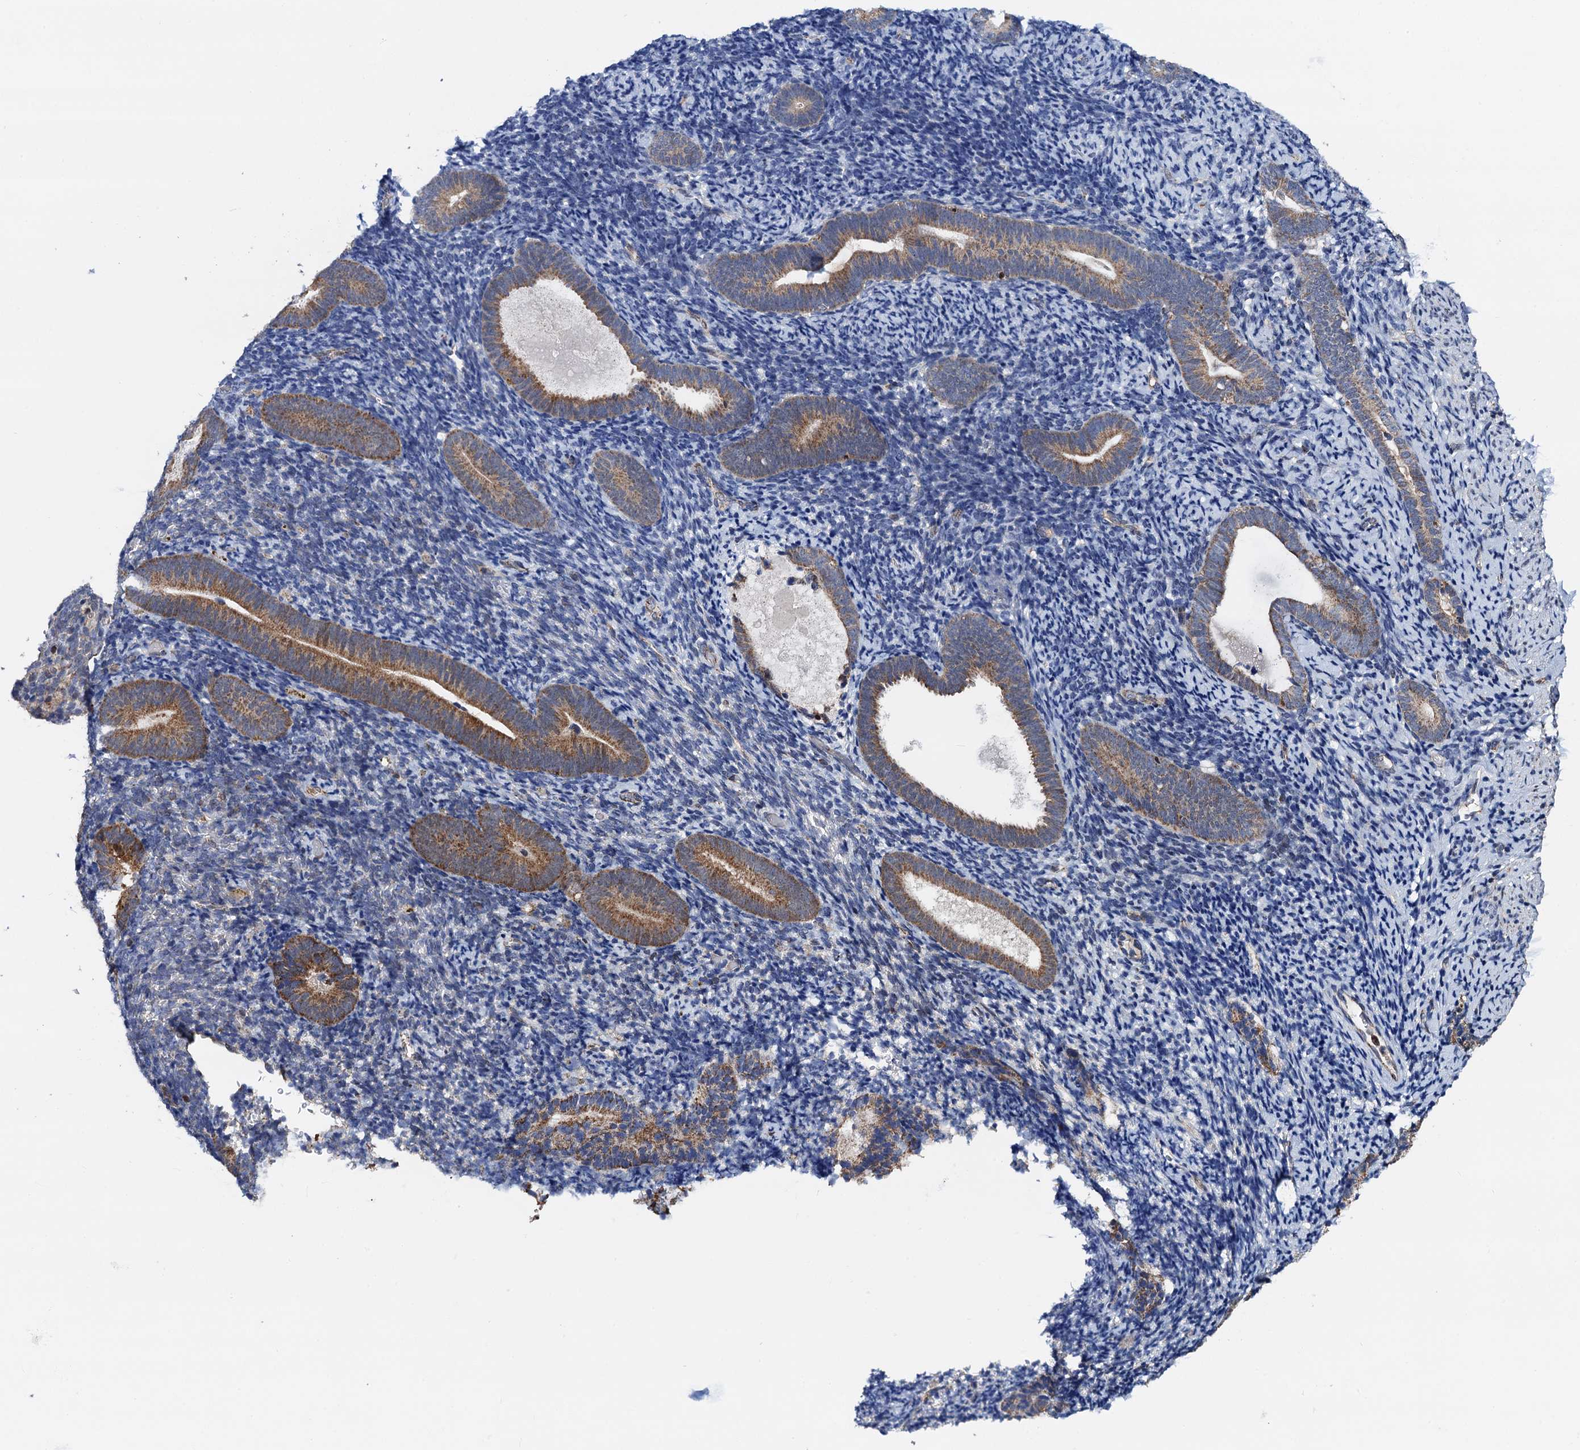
{"staining": {"intensity": "negative", "quantity": "none", "location": "none"}, "tissue": "endometrium", "cell_type": "Cells in endometrial stroma", "image_type": "normal", "snomed": [{"axis": "morphology", "description": "Normal tissue, NOS"}, {"axis": "topography", "description": "Endometrium"}], "caption": "Human endometrium stained for a protein using immunohistochemistry demonstrates no expression in cells in endometrial stroma.", "gene": "PTCD3", "patient": {"sex": "female", "age": 51}}